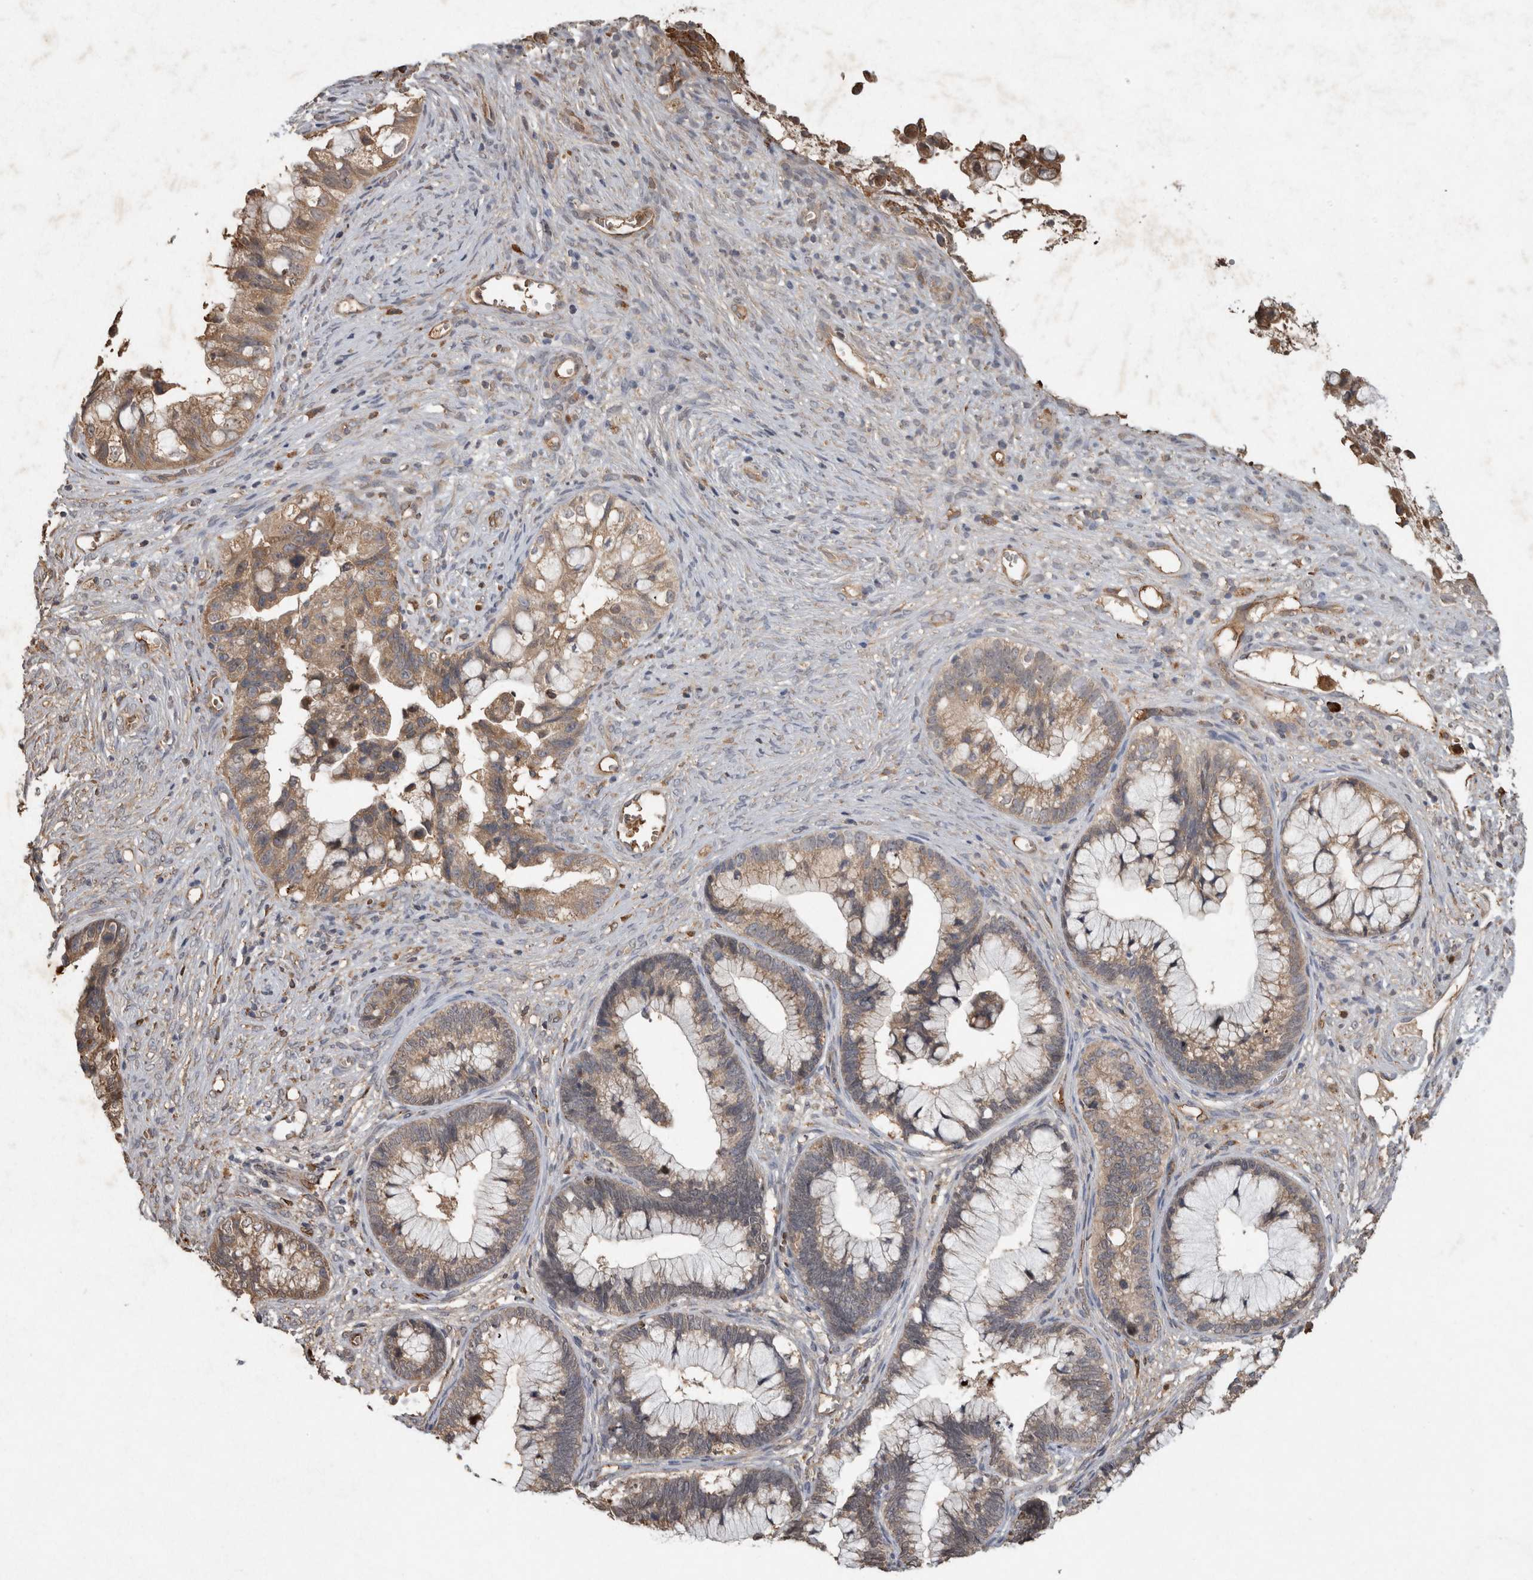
{"staining": {"intensity": "moderate", "quantity": ">75%", "location": "cytoplasmic/membranous,nuclear"}, "tissue": "cervical cancer", "cell_type": "Tumor cells", "image_type": "cancer", "snomed": [{"axis": "morphology", "description": "Adenocarcinoma, NOS"}, {"axis": "topography", "description": "Cervix"}], "caption": "A medium amount of moderate cytoplasmic/membranous and nuclear staining is appreciated in about >75% of tumor cells in cervical cancer tissue.", "gene": "ADGRL3", "patient": {"sex": "female", "age": 44}}